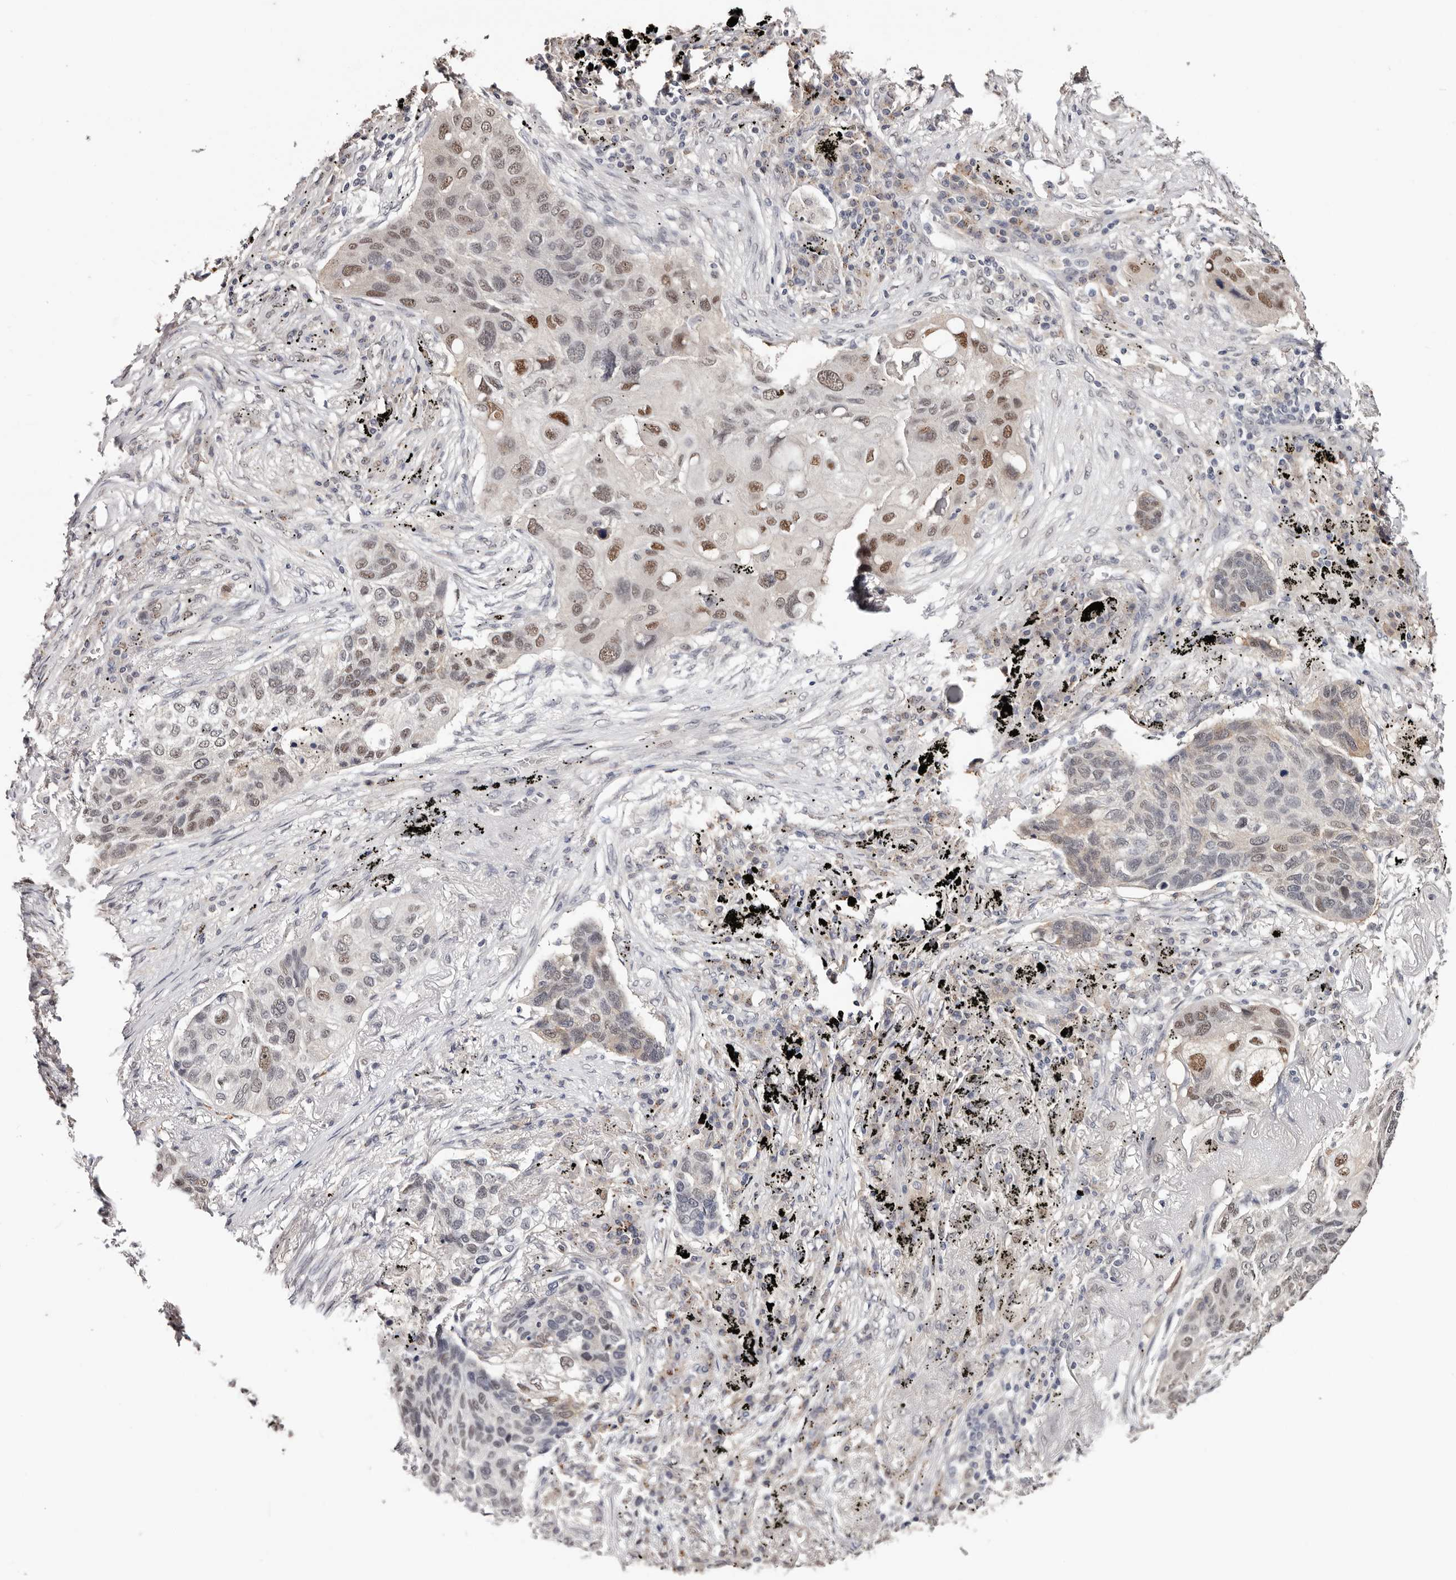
{"staining": {"intensity": "moderate", "quantity": "<25%", "location": "nuclear"}, "tissue": "lung cancer", "cell_type": "Tumor cells", "image_type": "cancer", "snomed": [{"axis": "morphology", "description": "Squamous cell carcinoma, NOS"}, {"axis": "topography", "description": "Lung"}], "caption": "Immunohistochemical staining of human squamous cell carcinoma (lung) demonstrates low levels of moderate nuclear protein staining in approximately <25% of tumor cells.", "gene": "TYW3", "patient": {"sex": "female", "age": 63}}